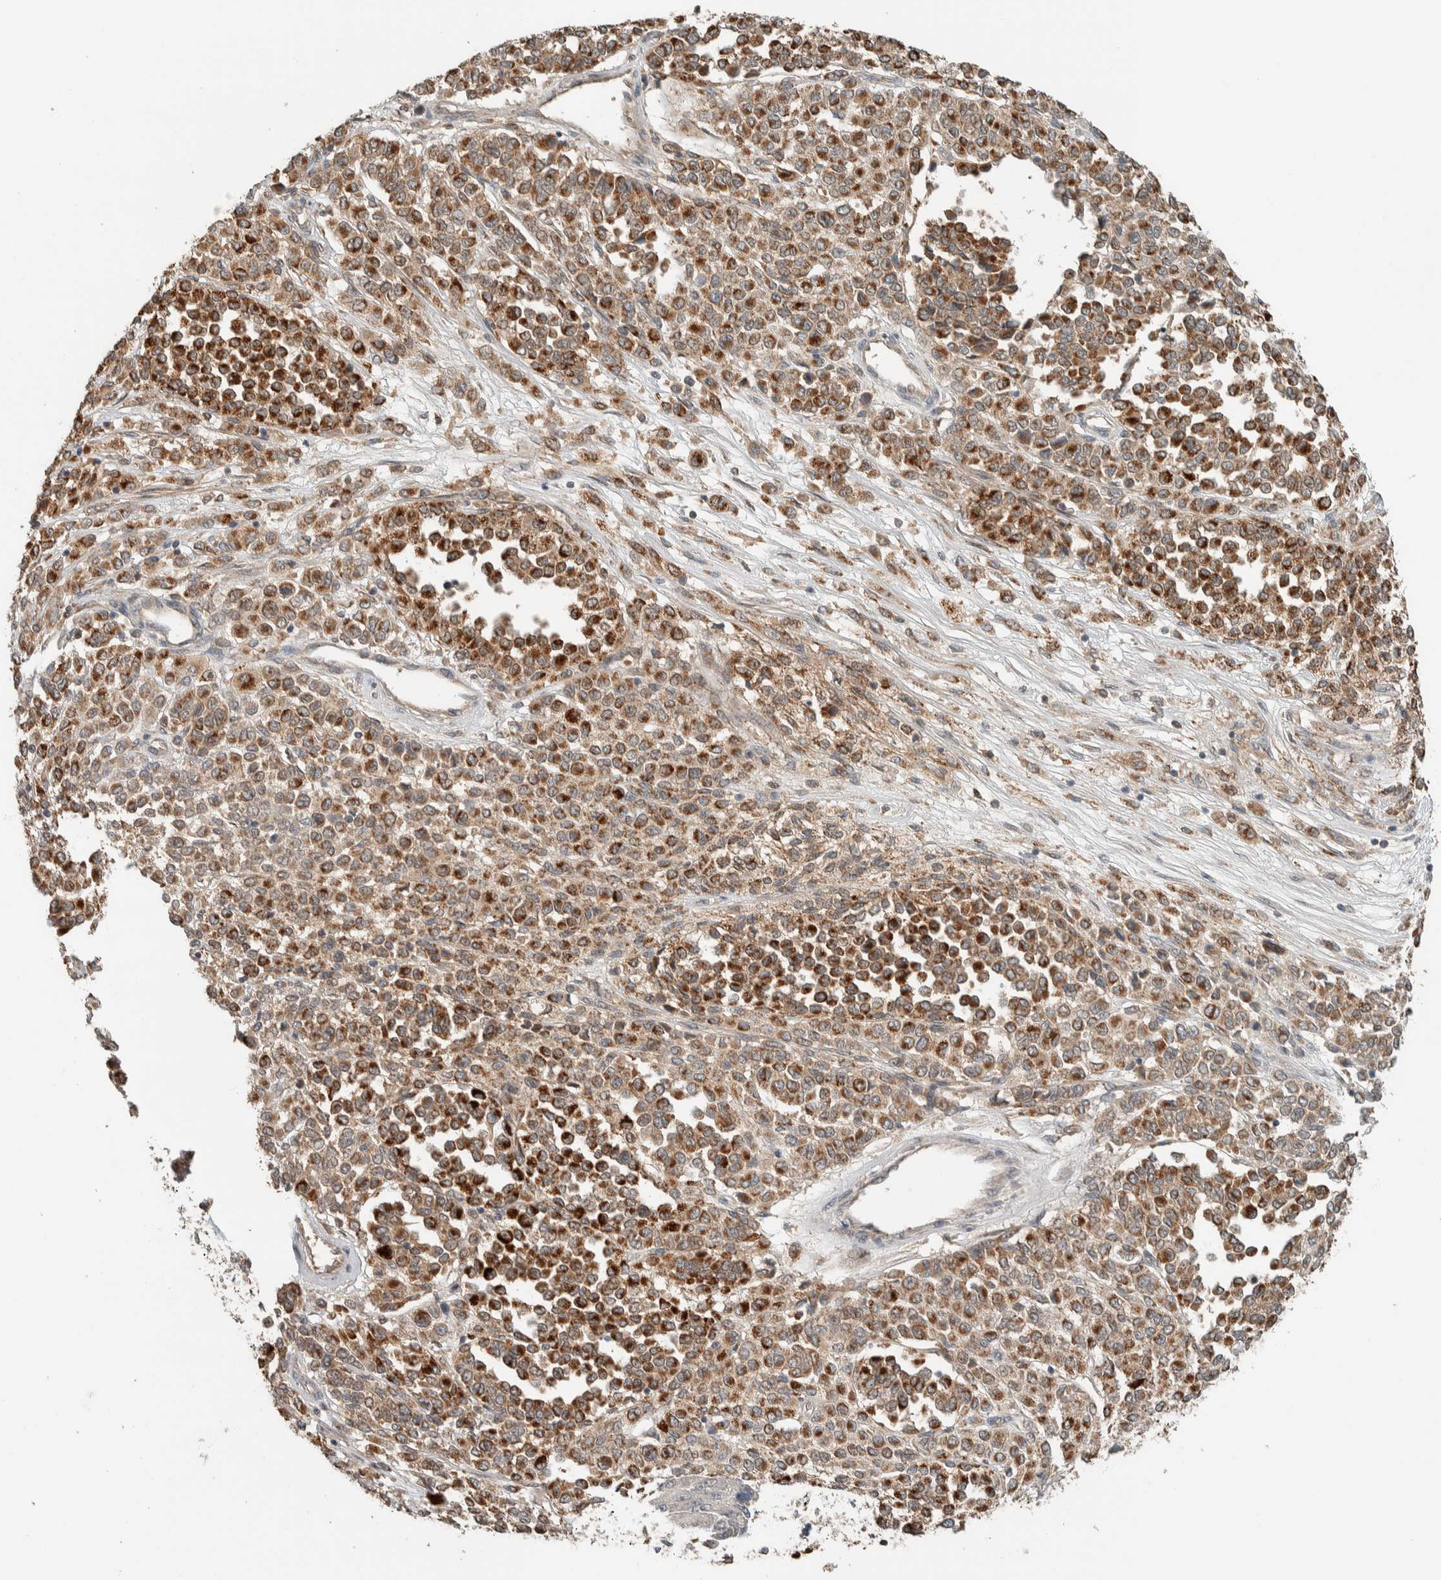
{"staining": {"intensity": "moderate", "quantity": ">75%", "location": "cytoplasmic/membranous"}, "tissue": "melanoma", "cell_type": "Tumor cells", "image_type": "cancer", "snomed": [{"axis": "morphology", "description": "Malignant melanoma, Metastatic site"}, {"axis": "topography", "description": "Pancreas"}], "caption": "Malignant melanoma (metastatic site) tissue displays moderate cytoplasmic/membranous expression in approximately >75% of tumor cells", "gene": "NBR1", "patient": {"sex": "female", "age": 30}}